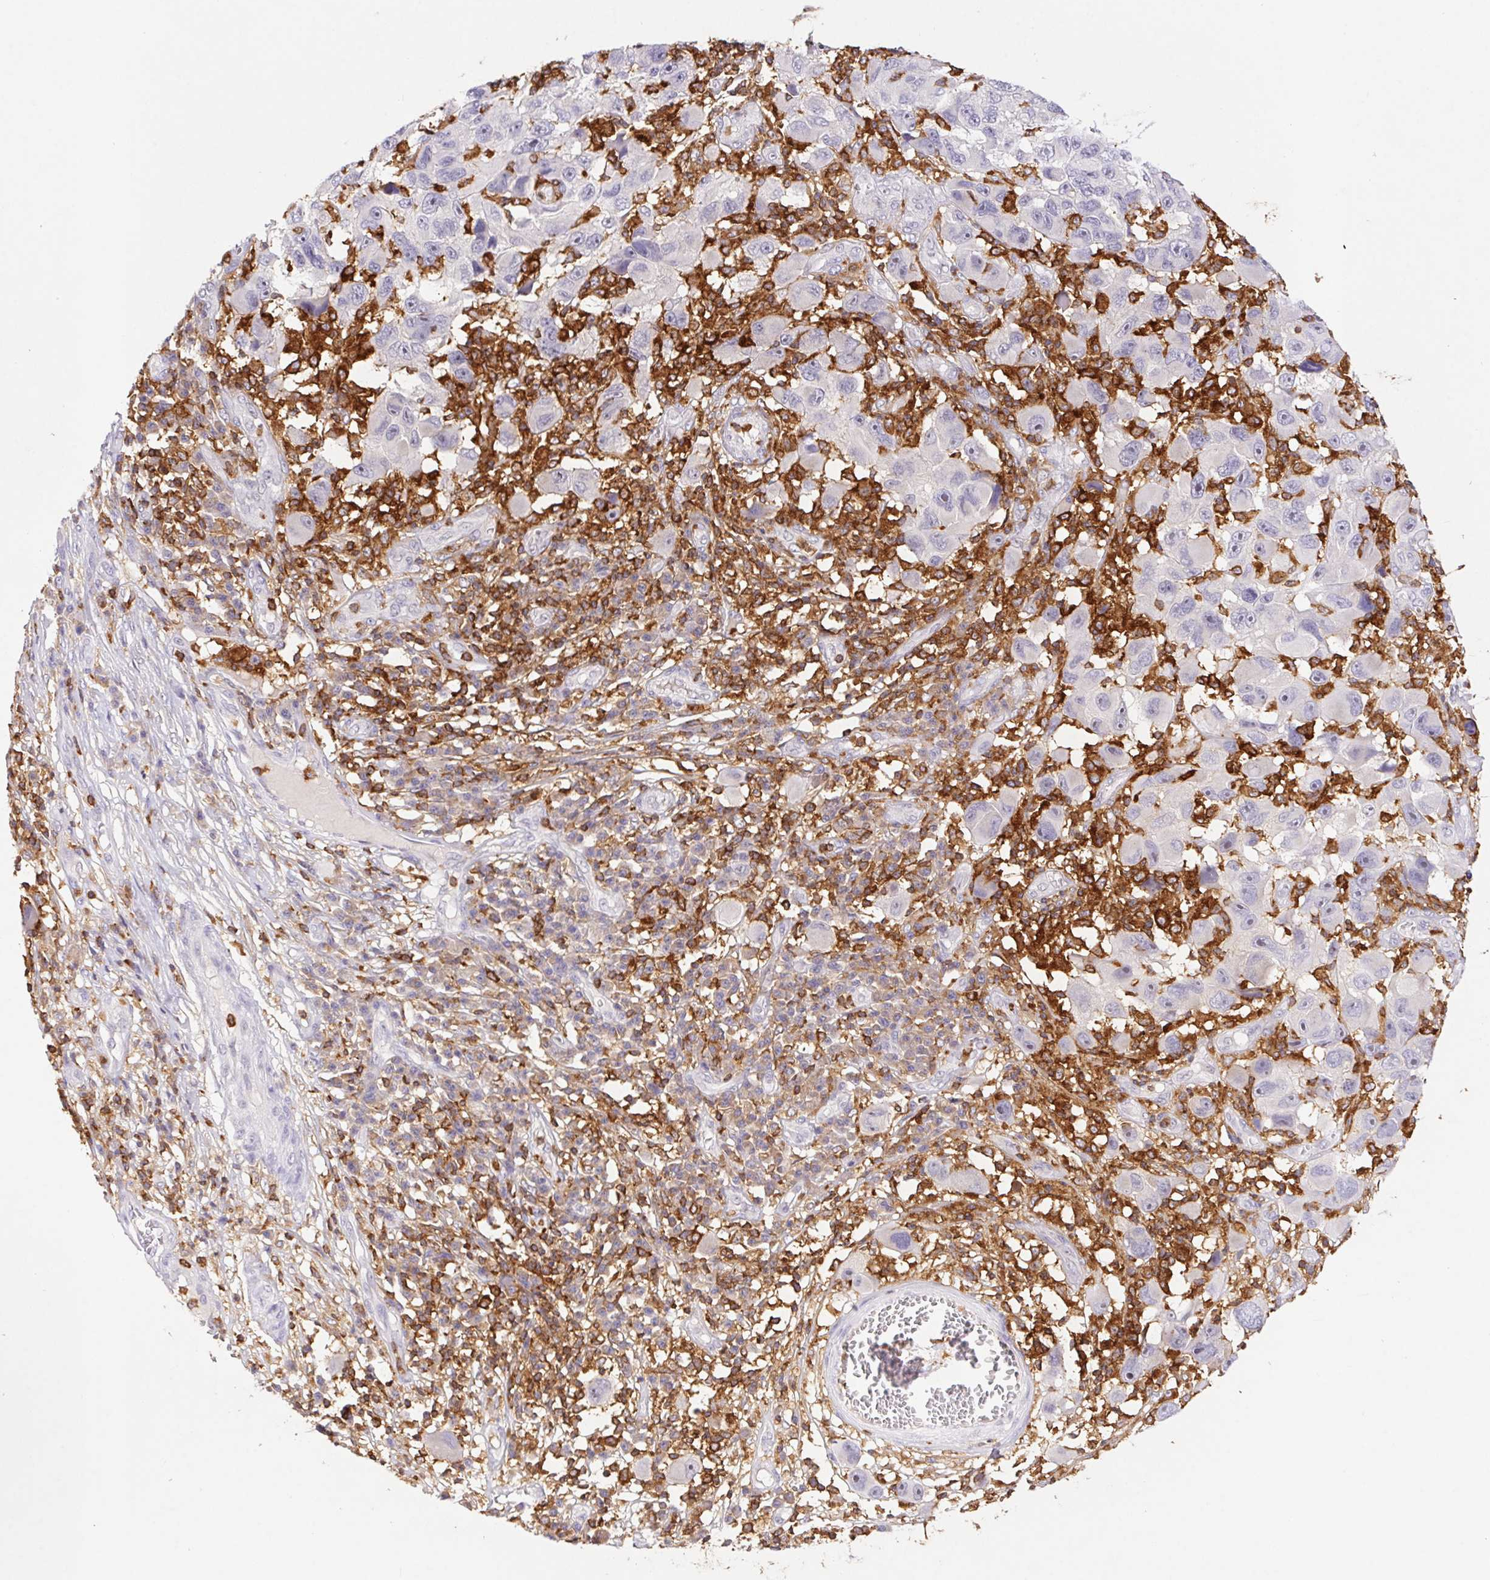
{"staining": {"intensity": "negative", "quantity": "none", "location": "none"}, "tissue": "melanoma", "cell_type": "Tumor cells", "image_type": "cancer", "snomed": [{"axis": "morphology", "description": "Malignant melanoma, NOS"}, {"axis": "topography", "description": "Skin"}], "caption": "A high-resolution histopathology image shows immunohistochemistry staining of melanoma, which exhibits no significant positivity in tumor cells.", "gene": "APBB1IP", "patient": {"sex": "male", "age": 53}}